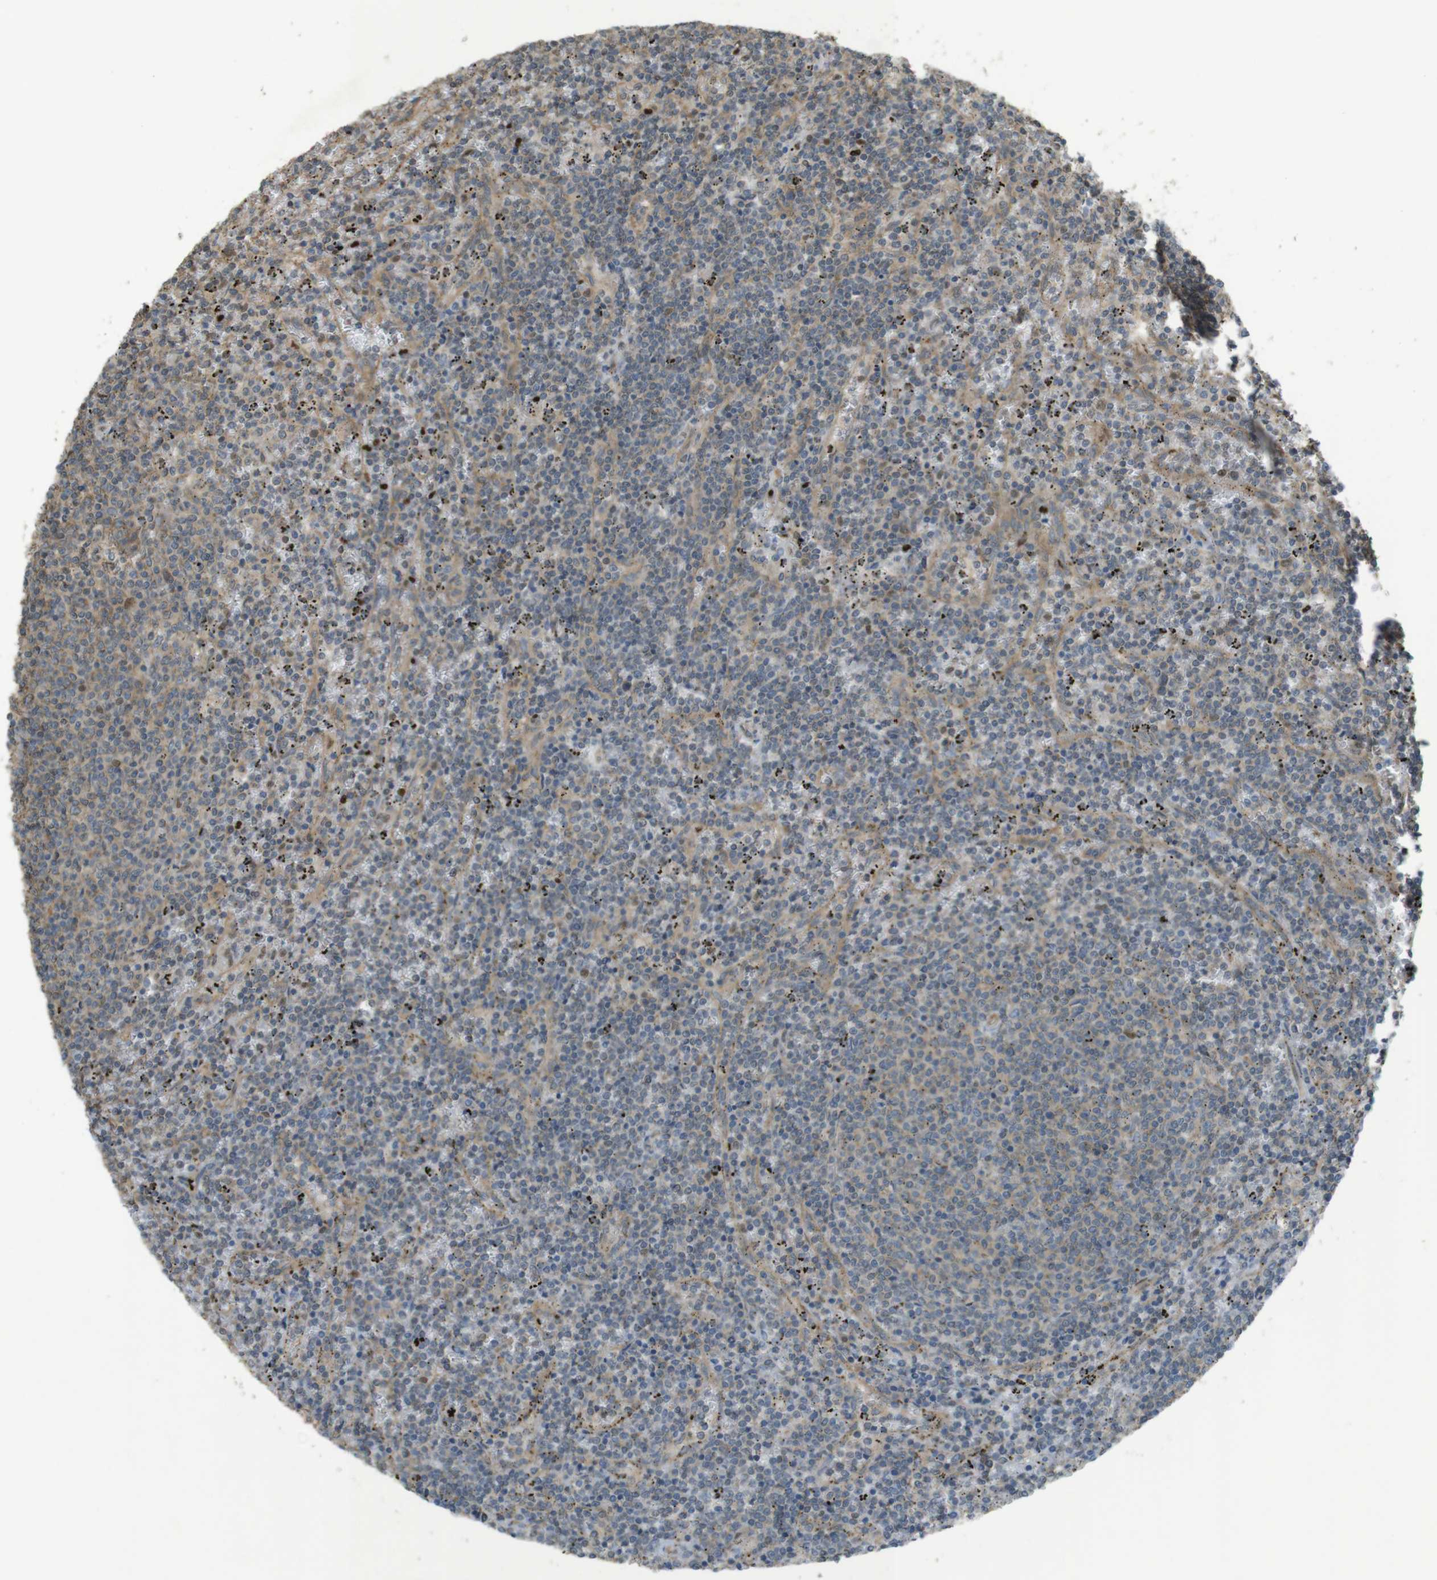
{"staining": {"intensity": "weak", "quantity": "<25%", "location": "cytoplasmic/membranous"}, "tissue": "lymphoma", "cell_type": "Tumor cells", "image_type": "cancer", "snomed": [{"axis": "morphology", "description": "Malignant lymphoma, non-Hodgkin's type, Low grade"}, {"axis": "topography", "description": "Spleen"}], "caption": "Low-grade malignant lymphoma, non-Hodgkin's type was stained to show a protein in brown. There is no significant positivity in tumor cells. The staining was performed using DAB (3,3'-diaminobenzidine) to visualize the protein expression in brown, while the nuclei were stained in blue with hematoxylin (Magnification: 20x).", "gene": "ZDHHC20", "patient": {"sex": "female", "age": 50}}